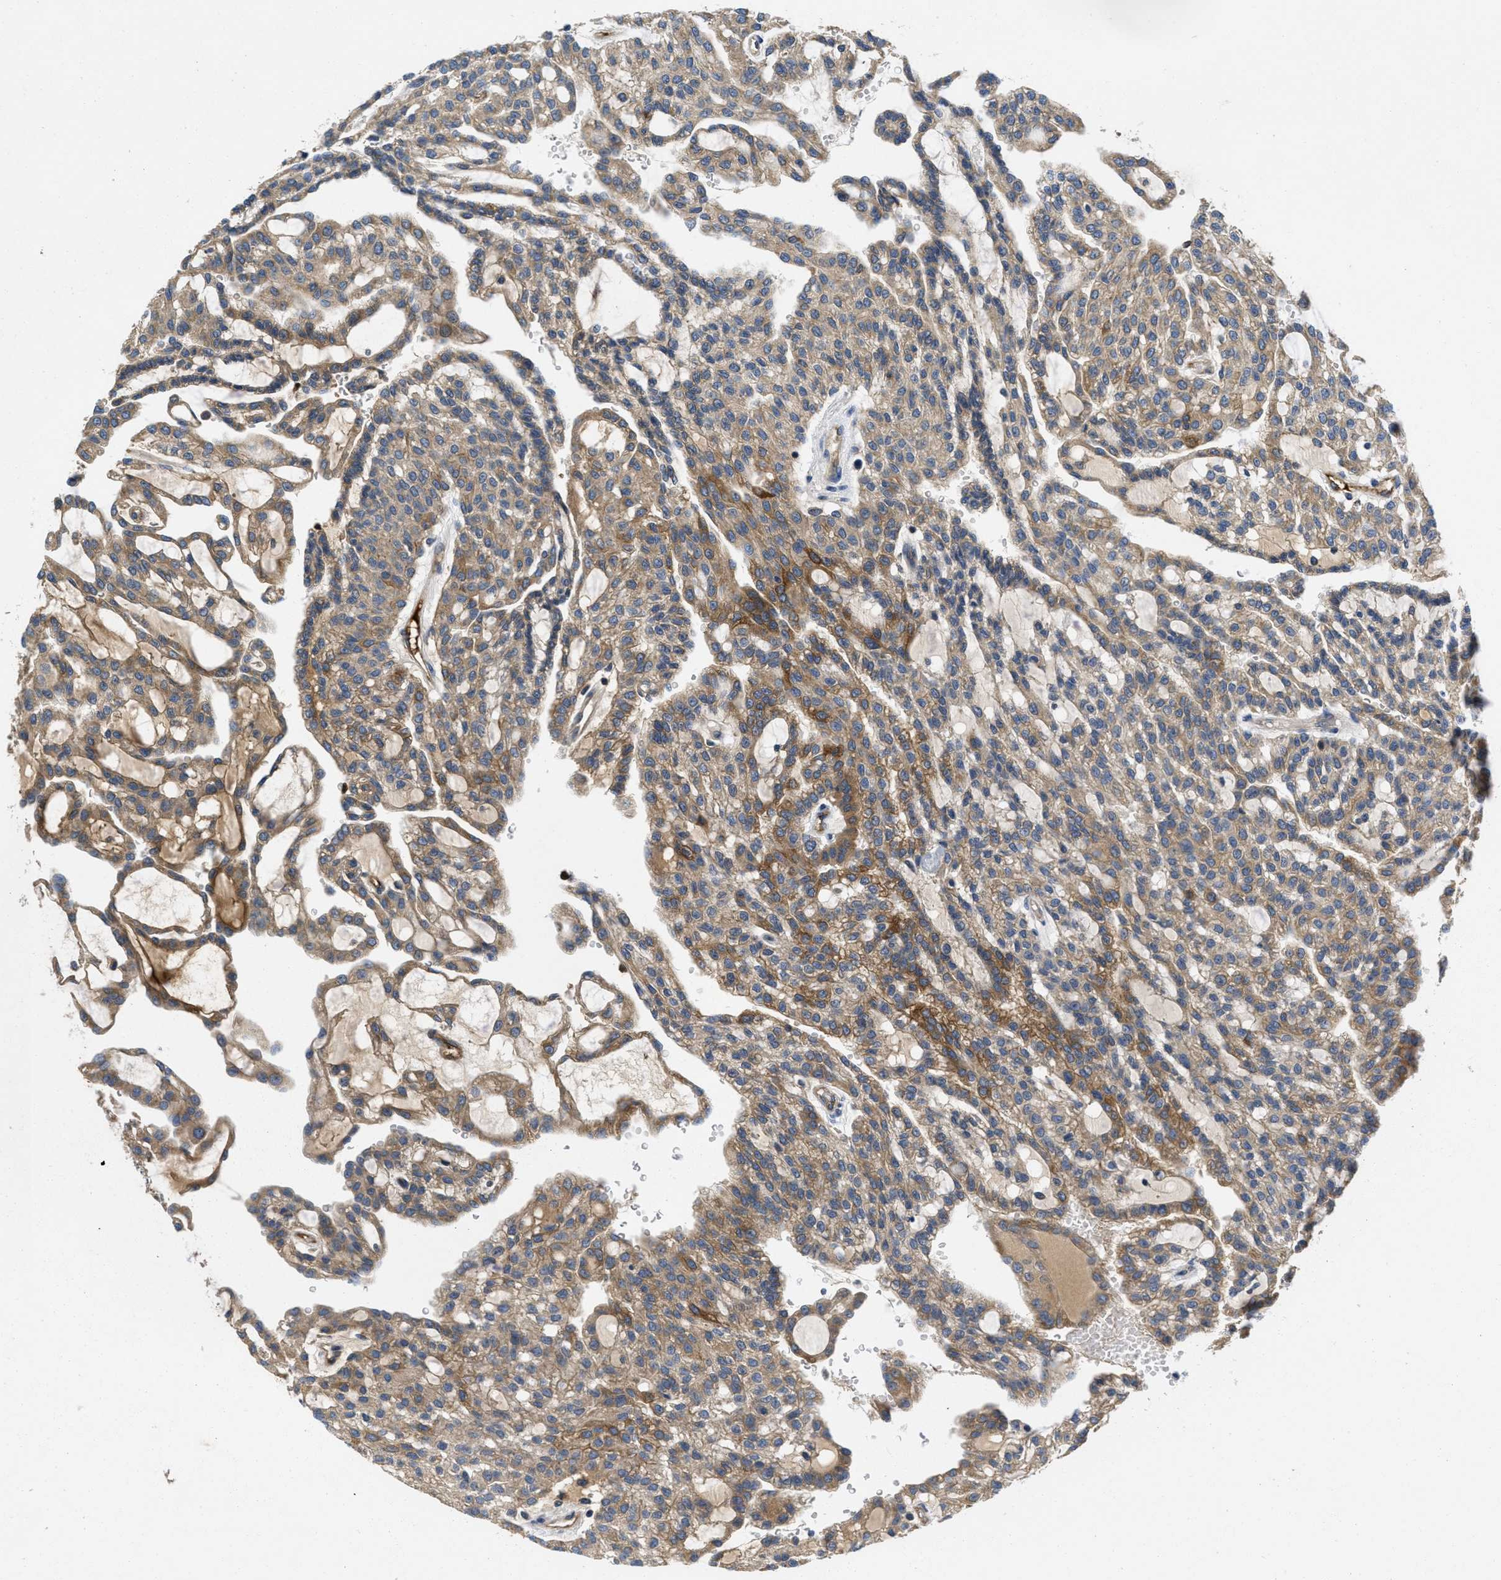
{"staining": {"intensity": "moderate", "quantity": ">75%", "location": "cytoplasmic/membranous"}, "tissue": "renal cancer", "cell_type": "Tumor cells", "image_type": "cancer", "snomed": [{"axis": "morphology", "description": "Adenocarcinoma, NOS"}, {"axis": "topography", "description": "Kidney"}], "caption": "Immunohistochemistry (DAB (3,3'-diaminobenzidine)) staining of human renal cancer (adenocarcinoma) shows moderate cytoplasmic/membranous protein expression in about >75% of tumor cells. (DAB (3,3'-diaminobenzidine) = brown stain, brightfield microscopy at high magnification).", "gene": "GALK1", "patient": {"sex": "male", "age": 63}}